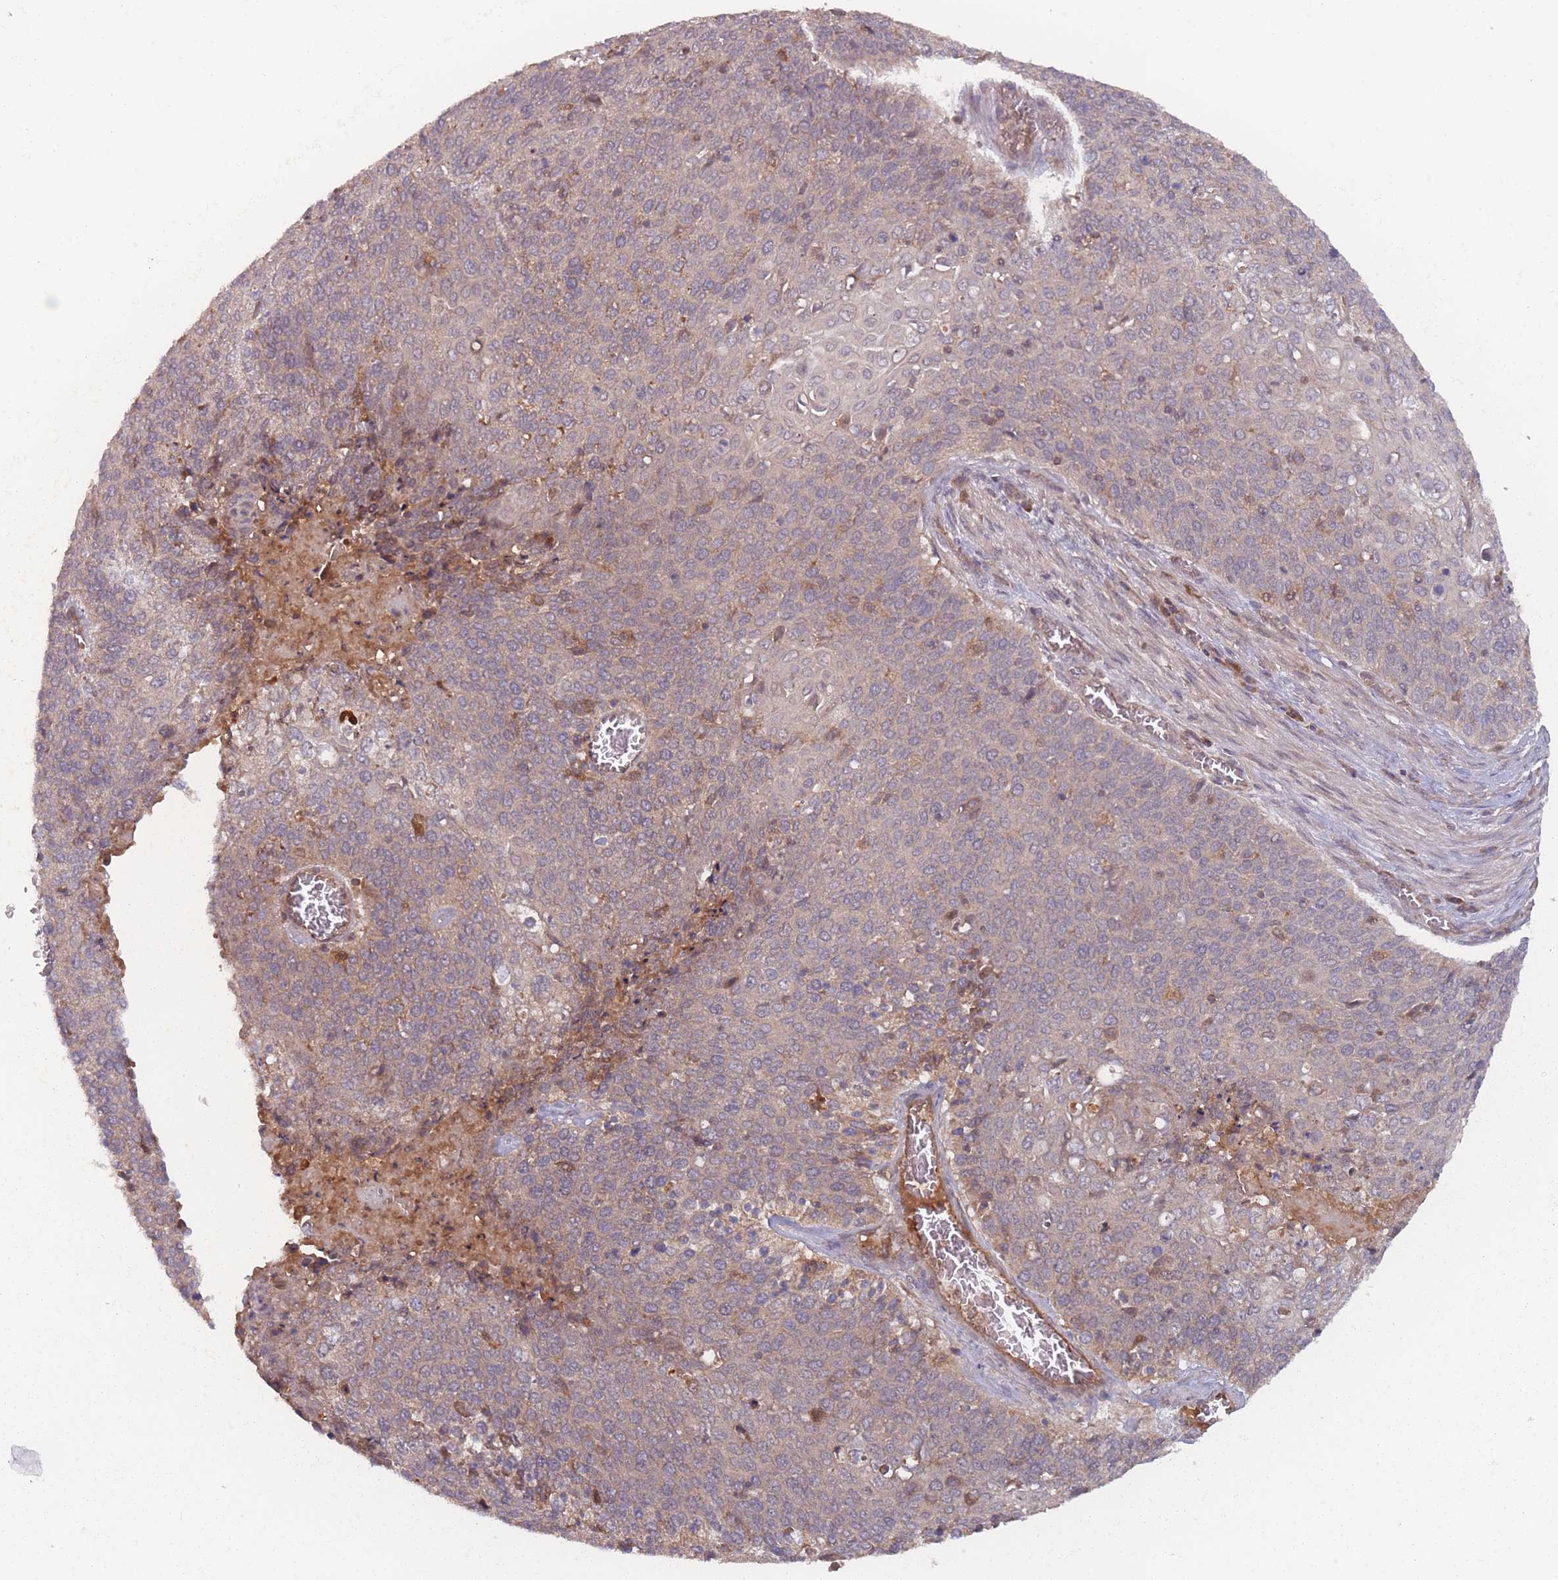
{"staining": {"intensity": "weak", "quantity": "25%-75%", "location": "cytoplasmic/membranous"}, "tissue": "cervical cancer", "cell_type": "Tumor cells", "image_type": "cancer", "snomed": [{"axis": "morphology", "description": "Squamous cell carcinoma, NOS"}, {"axis": "topography", "description": "Cervix"}], "caption": "Immunohistochemical staining of squamous cell carcinoma (cervical) reveals low levels of weak cytoplasmic/membranous positivity in approximately 25%-75% of tumor cells. The protein is stained brown, and the nuclei are stained in blue (DAB (3,3'-diaminobenzidine) IHC with brightfield microscopy, high magnification).", "gene": "ATP5MG", "patient": {"sex": "female", "age": 39}}